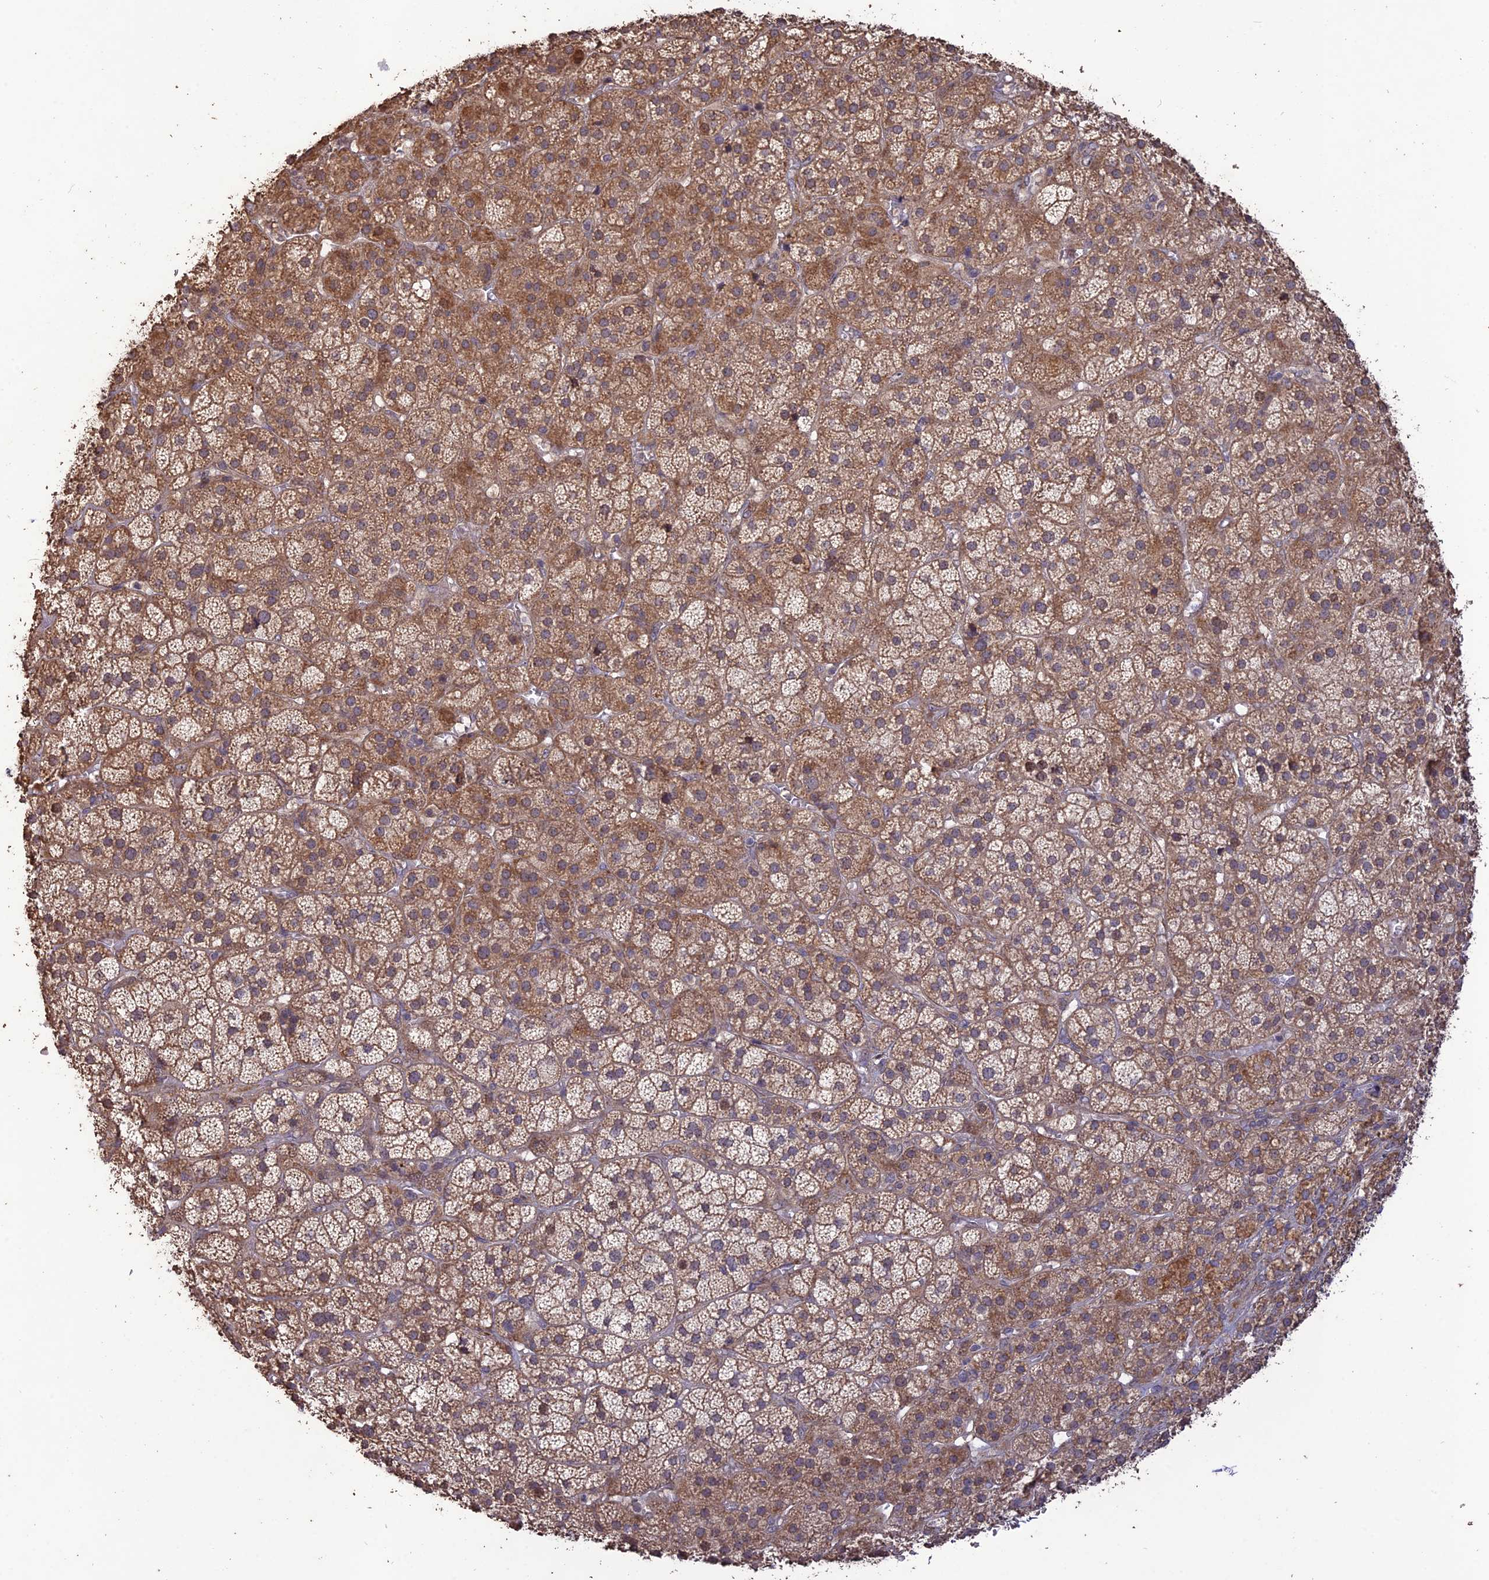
{"staining": {"intensity": "moderate", "quantity": ">75%", "location": "cytoplasmic/membranous"}, "tissue": "adrenal gland", "cell_type": "Glandular cells", "image_type": "normal", "snomed": [{"axis": "morphology", "description": "Normal tissue, NOS"}, {"axis": "topography", "description": "Adrenal gland"}], "caption": "High-magnification brightfield microscopy of benign adrenal gland stained with DAB (brown) and counterstained with hematoxylin (blue). glandular cells exhibit moderate cytoplasmic/membranous expression is present in about>75% of cells.", "gene": "LAYN", "patient": {"sex": "female", "age": 70}}